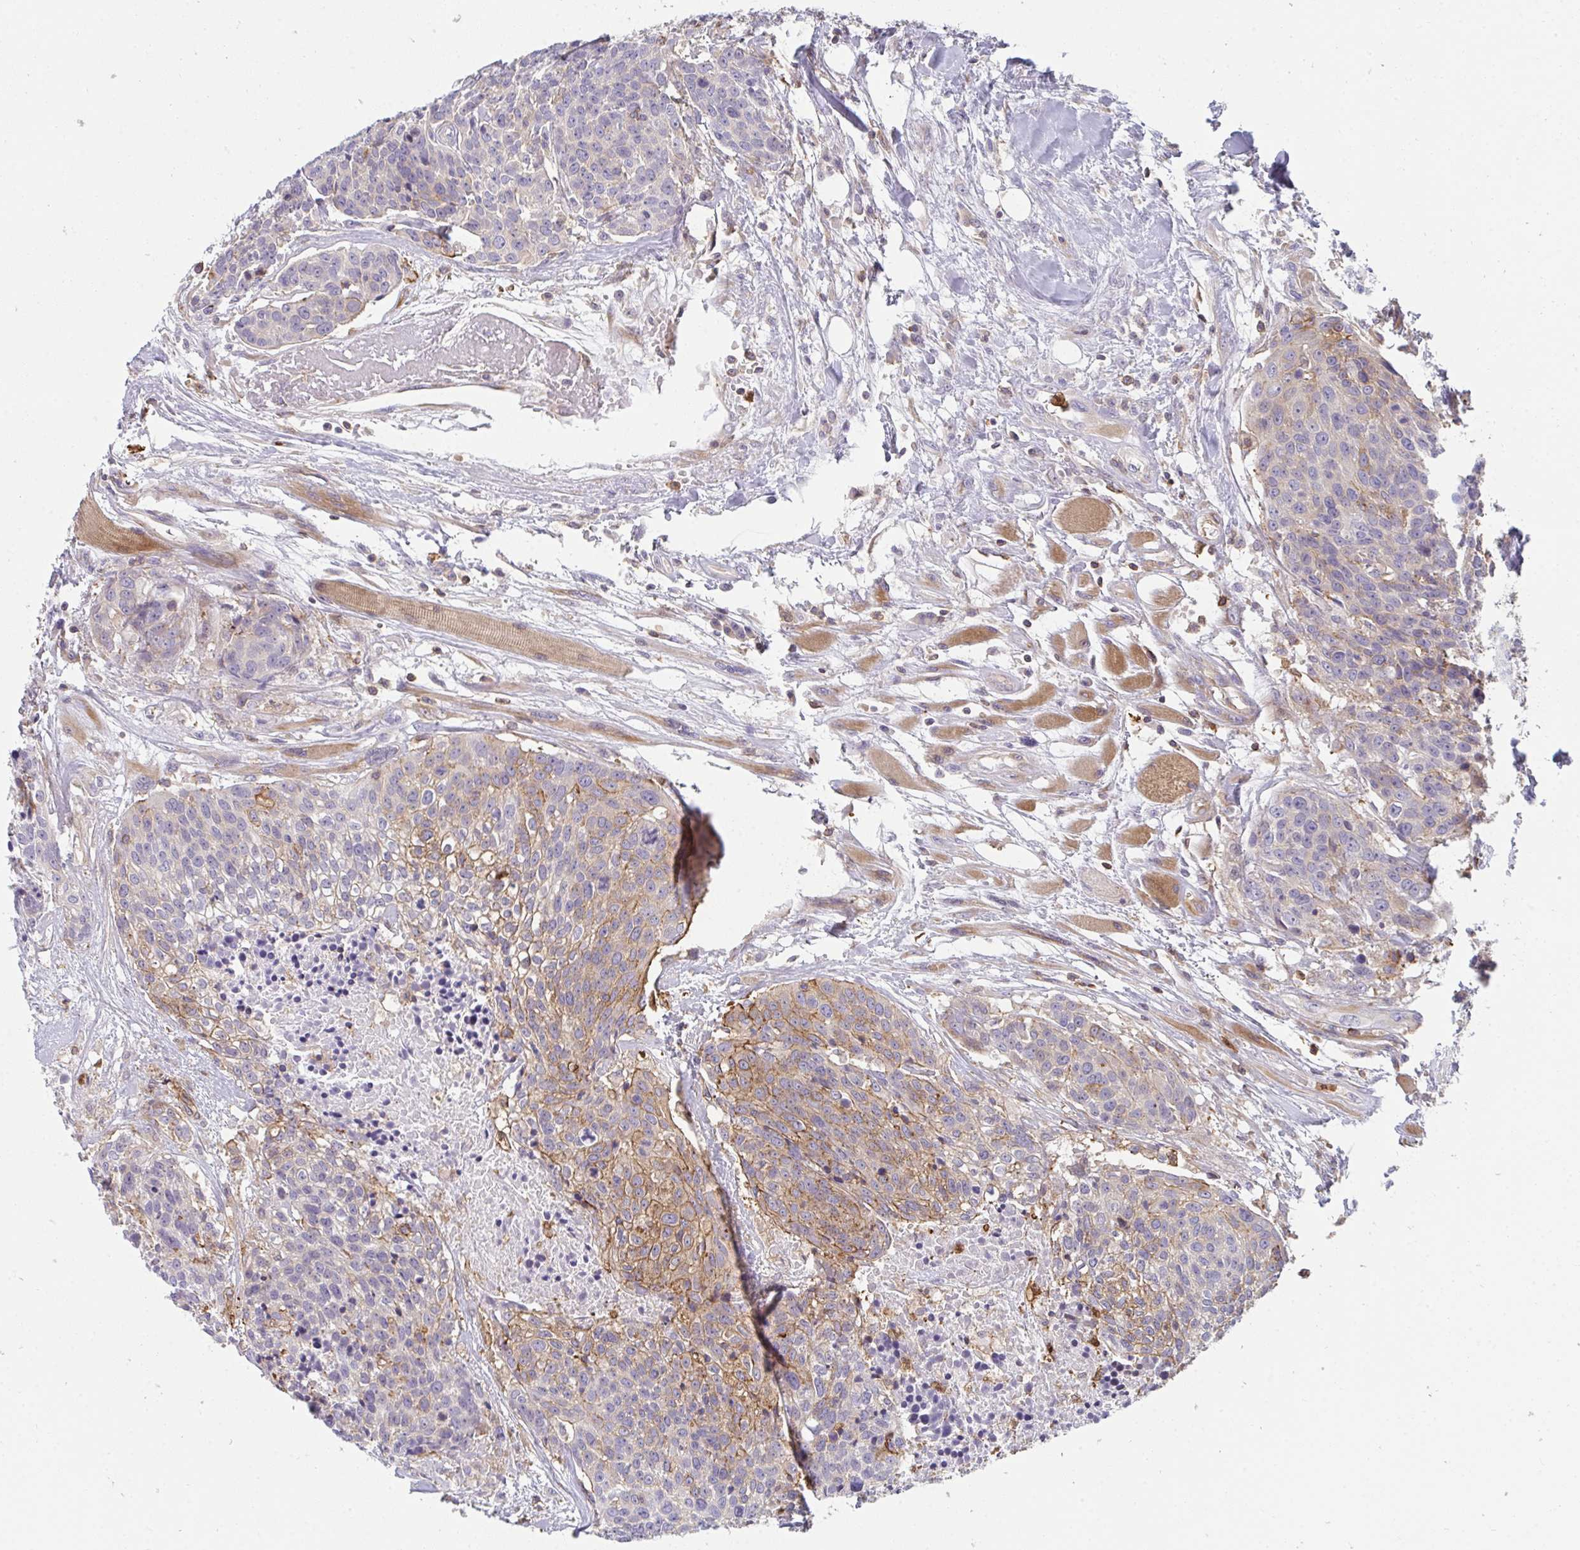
{"staining": {"intensity": "moderate", "quantity": "<25%", "location": "cytoplasmic/membranous"}, "tissue": "head and neck cancer", "cell_type": "Tumor cells", "image_type": "cancer", "snomed": [{"axis": "morphology", "description": "Squamous cell carcinoma, NOS"}, {"axis": "topography", "description": "Oral tissue"}, {"axis": "topography", "description": "Head-Neck"}], "caption": "Immunohistochemical staining of human head and neck cancer demonstrates low levels of moderate cytoplasmic/membranous protein positivity in about <25% of tumor cells.", "gene": "CSF3R", "patient": {"sex": "male", "age": 64}}